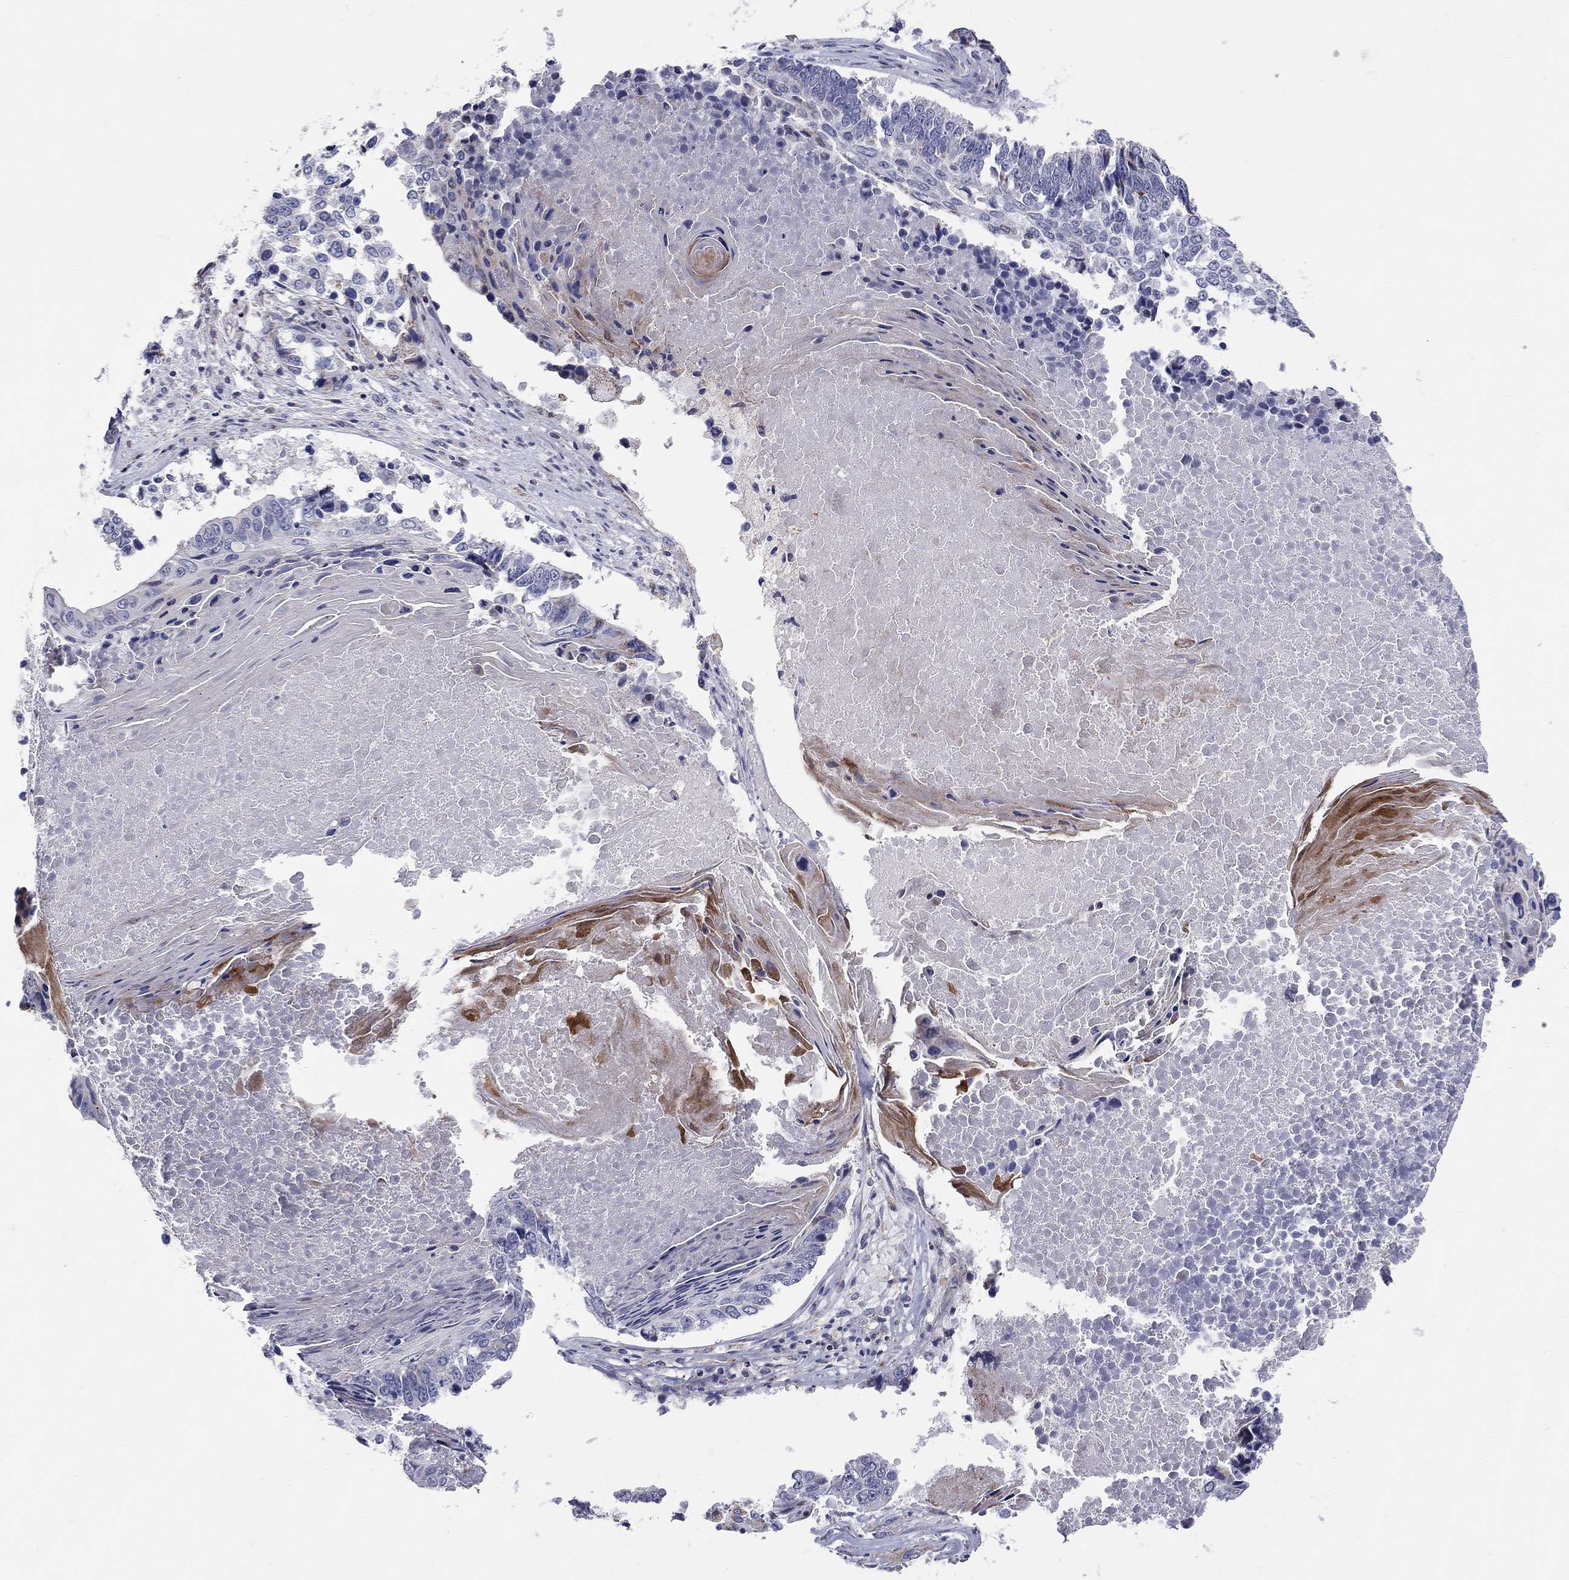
{"staining": {"intensity": "negative", "quantity": "none", "location": "none"}, "tissue": "lung cancer", "cell_type": "Tumor cells", "image_type": "cancer", "snomed": [{"axis": "morphology", "description": "Squamous cell carcinoma, NOS"}, {"axis": "topography", "description": "Lung"}], "caption": "Immunohistochemistry of lung cancer (squamous cell carcinoma) reveals no positivity in tumor cells.", "gene": "HMX2", "patient": {"sex": "male", "age": 73}}